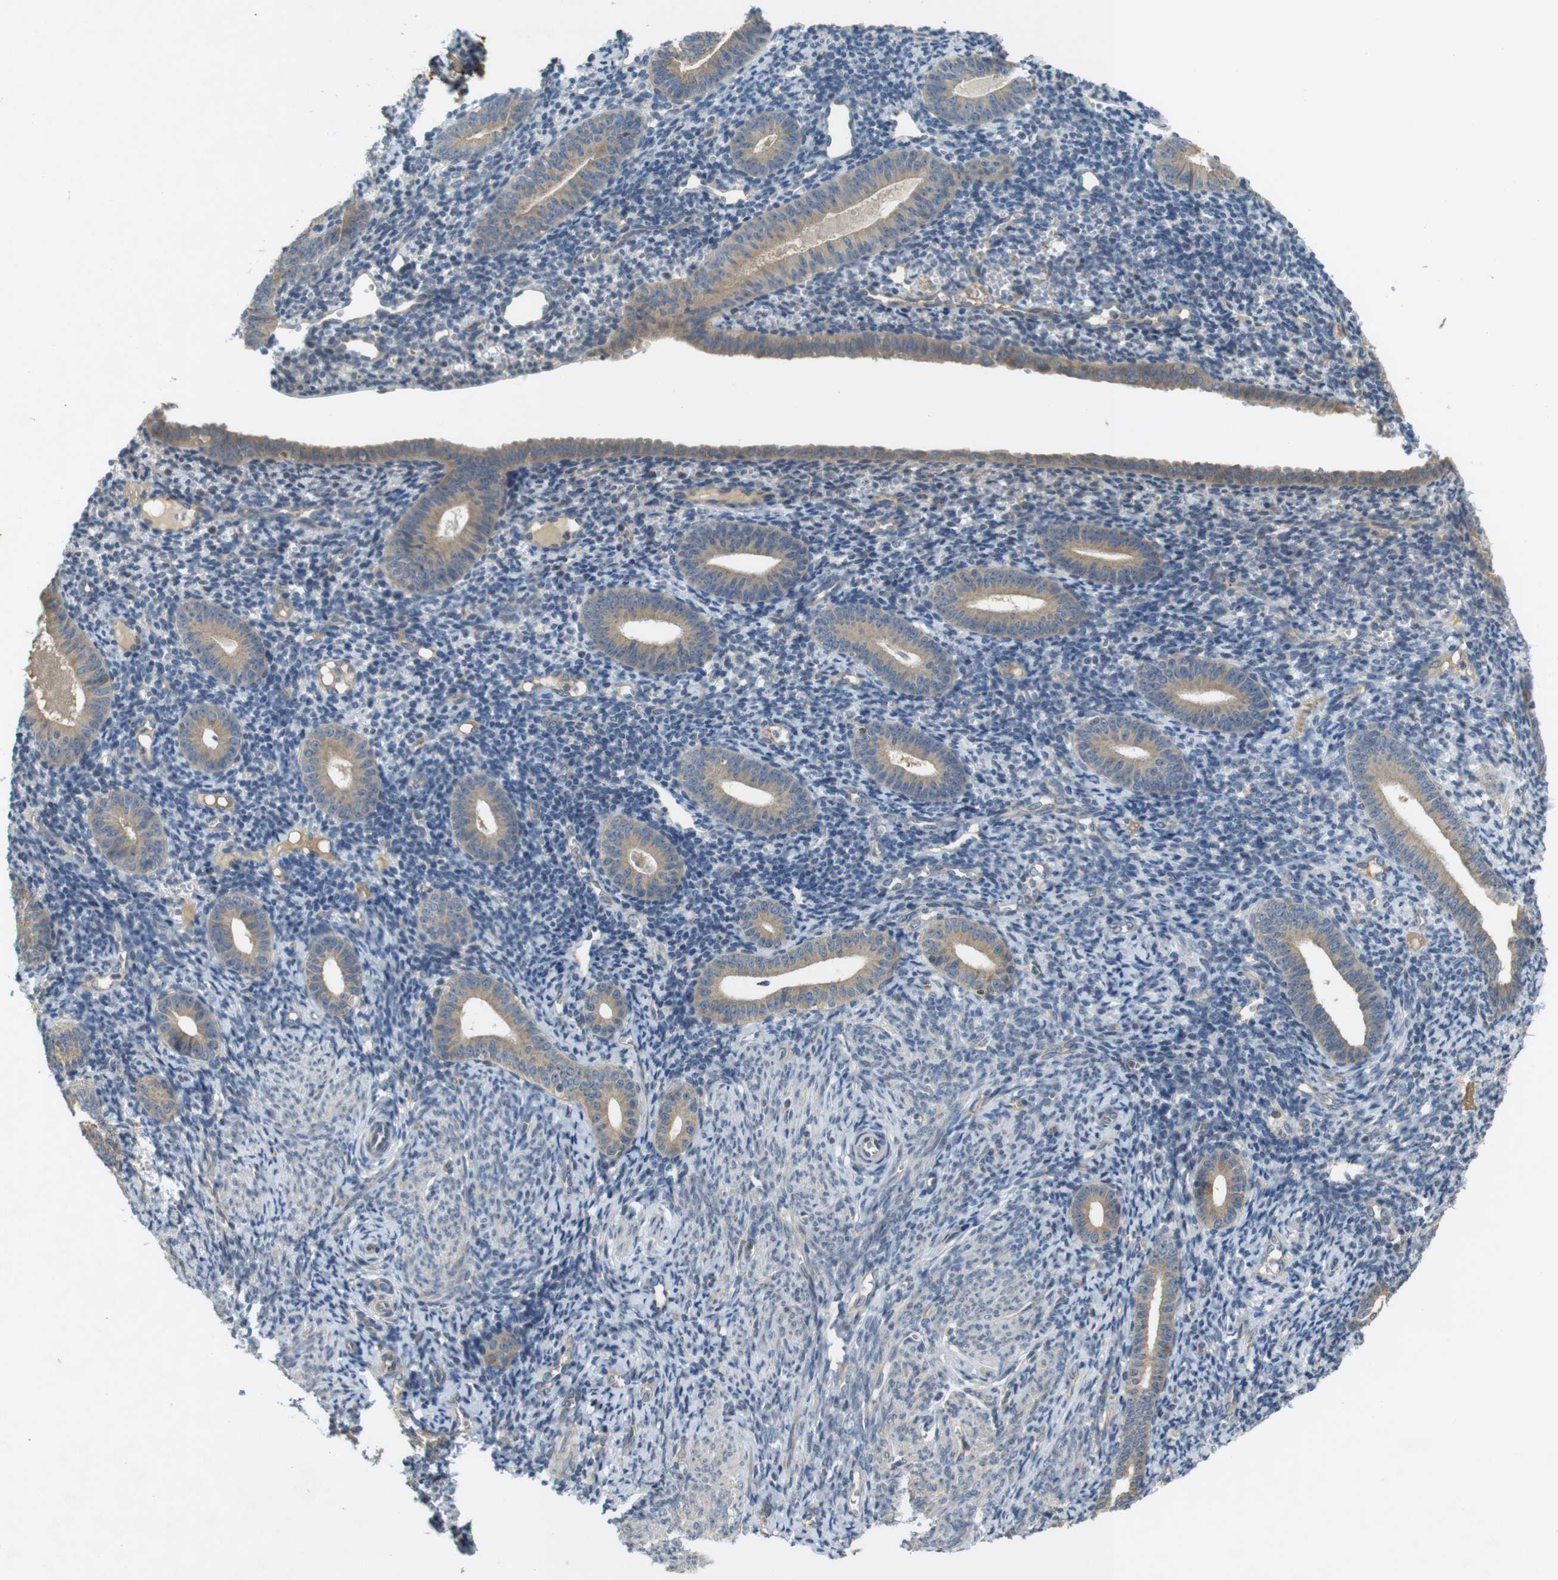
{"staining": {"intensity": "negative", "quantity": "none", "location": "none"}, "tissue": "endometrium", "cell_type": "Cells in endometrial stroma", "image_type": "normal", "snomed": [{"axis": "morphology", "description": "Normal tissue, NOS"}, {"axis": "topography", "description": "Endometrium"}], "caption": "The immunohistochemistry (IHC) micrograph has no significant expression in cells in endometrial stroma of endometrium. (IHC, brightfield microscopy, high magnification).", "gene": "CLTC", "patient": {"sex": "female", "age": 50}}